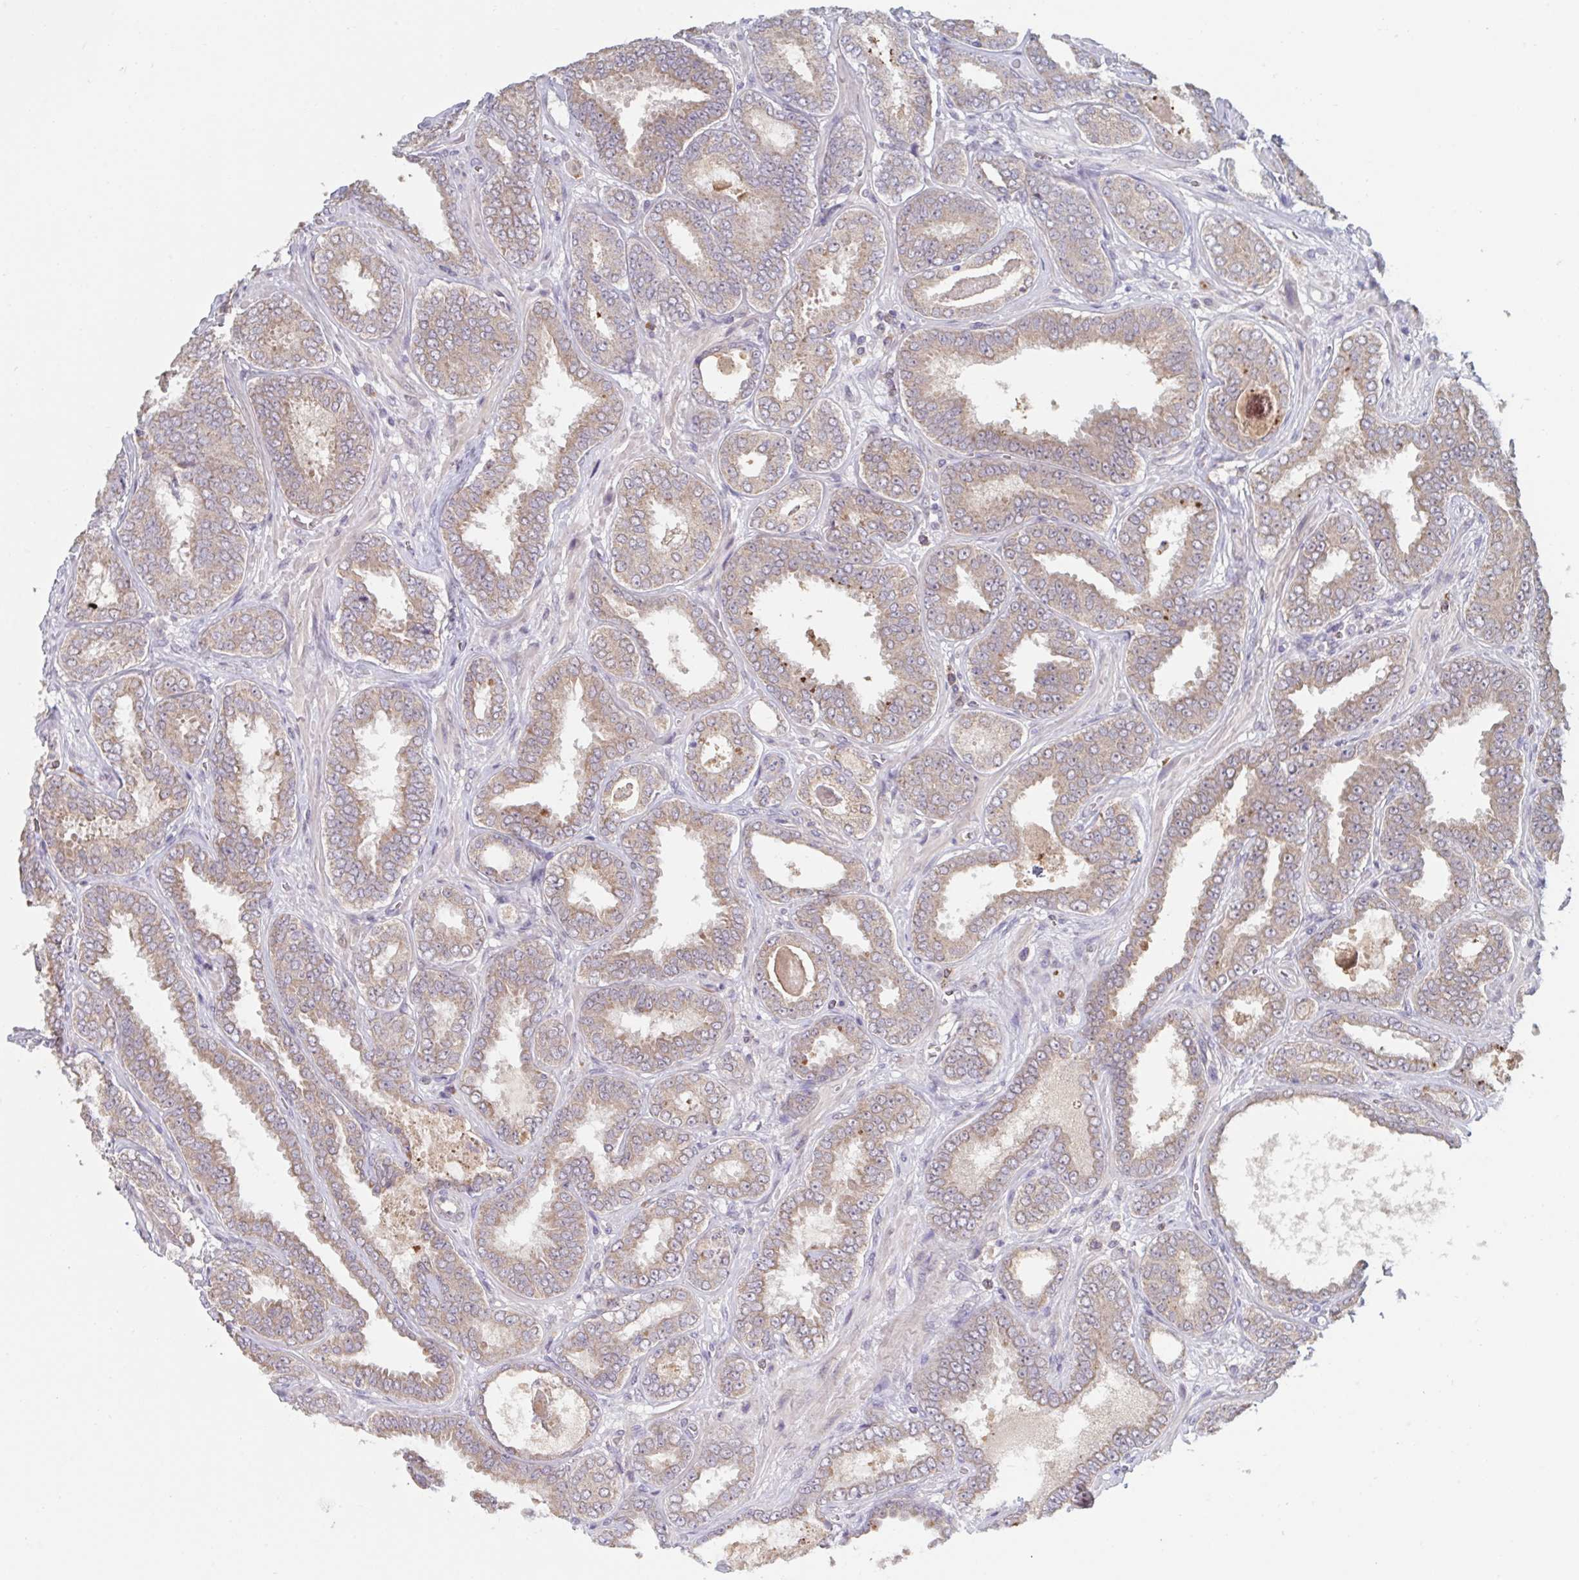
{"staining": {"intensity": "weak", "quantity": ">75%", "location": "cytoplasmic/membranous"}, "tissue": "prostate cancer", "cell_type": "Tumor cells", "image_type": "cancer", "snomed": [{"axis": "morphology", "description": "Adenocarcinoma, High grade"}, {"axis": "topography", "description": "Prostate"}], "caption": "Approximately >75% of tumor cells in prostate cancer (high-grade adenocarcinoma) demonstrate weak cytoplasmic/membranous protein expression as visualized by brown immunohistochemical staining.", "gene": "CD1E", "patient": {"sex": "male", "age": 72}}